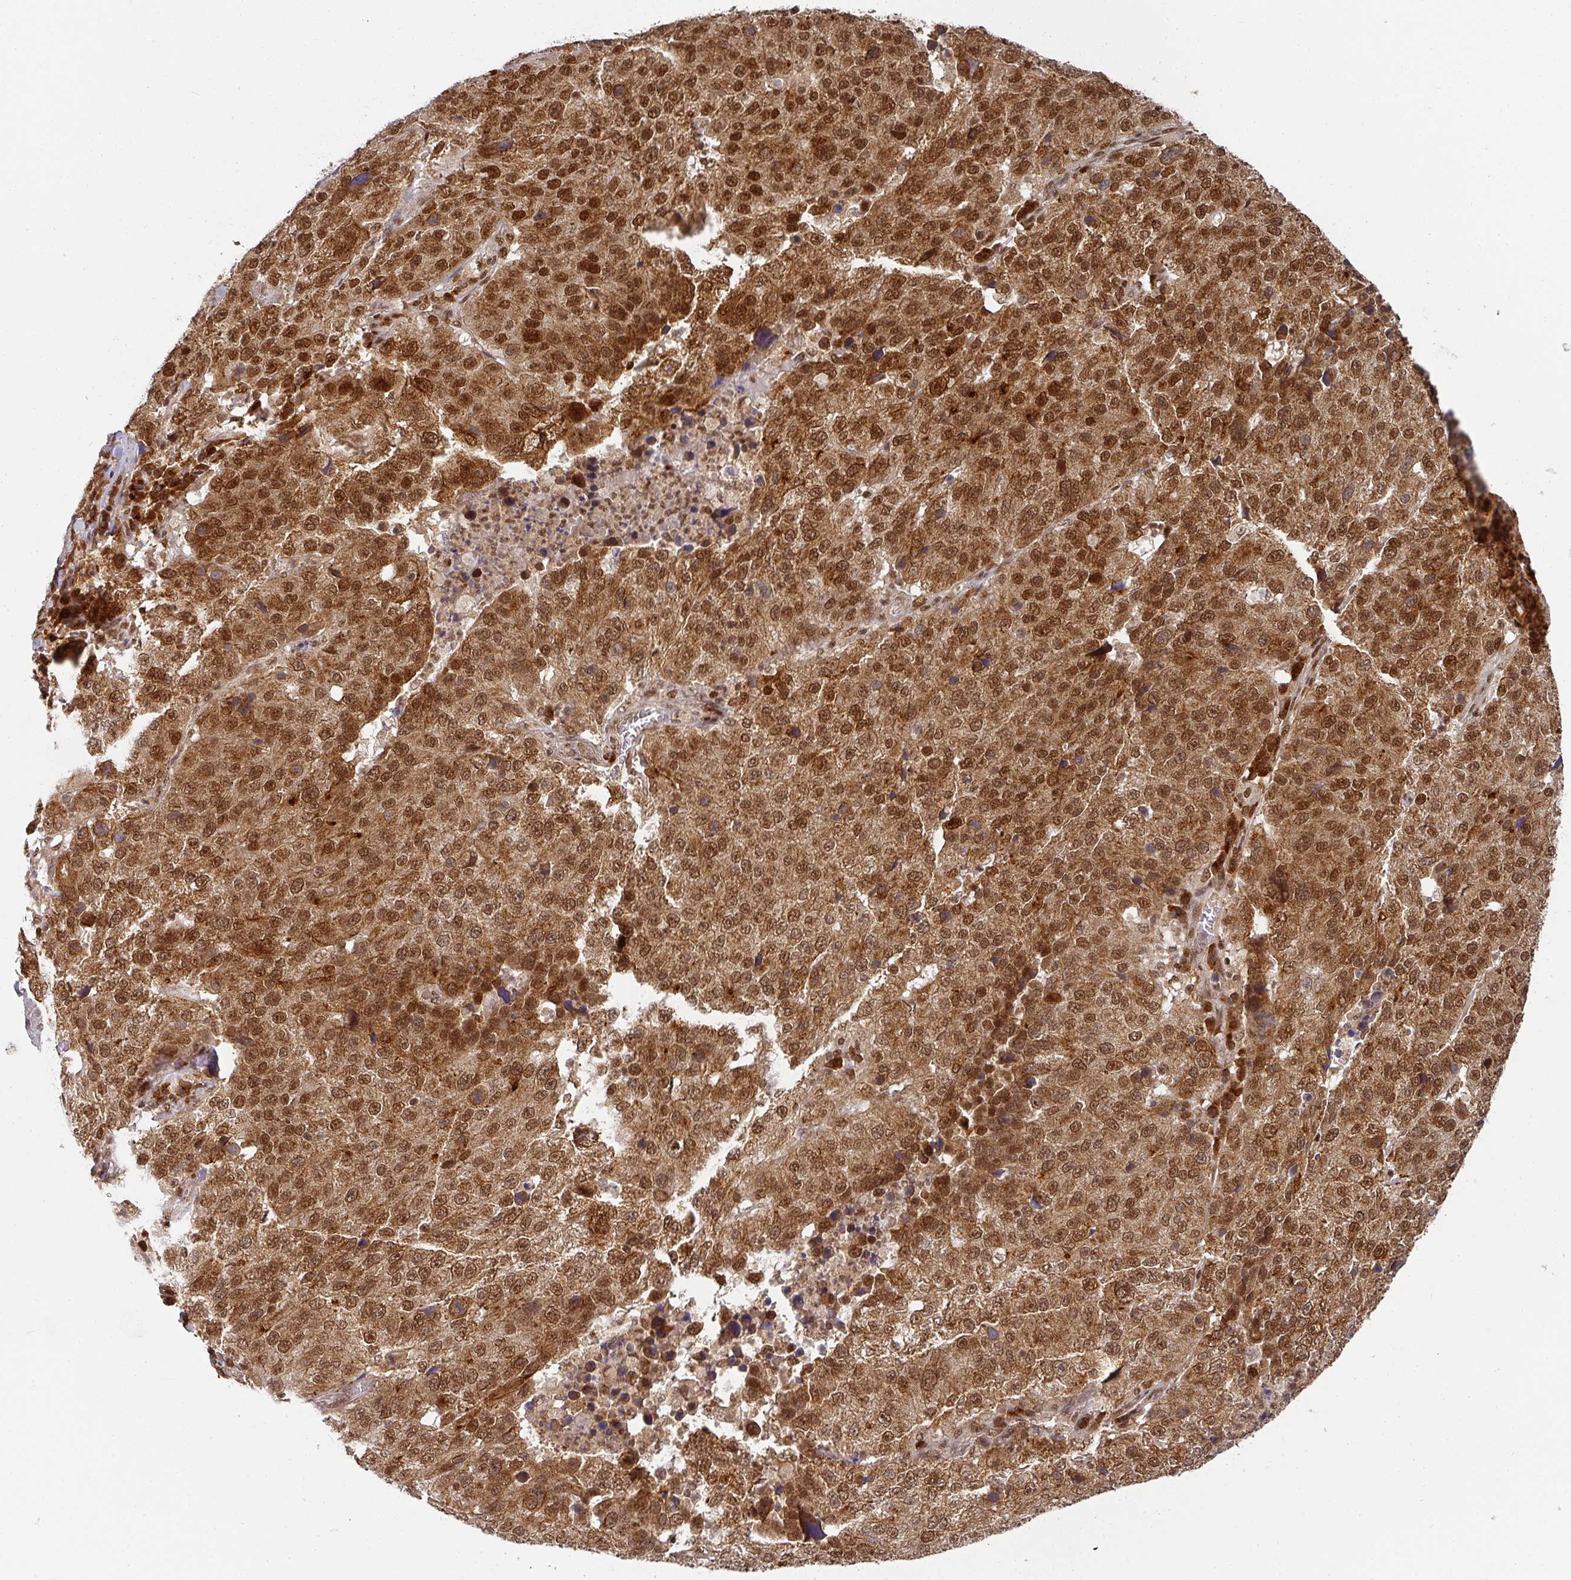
{"staining": {"intensity": "strong", "quantity": ">75%", "location": "cytoplasmic/membranous,nuclear"}, "tissue": "stomach cancer", "cell_type": "Tumor cells", "image_type": "cancer", "snomed": [{"axis": "morphology", "description": "Adenocarcinoma, NOS"}, {"axis": "topography", "description": "Stomach"}], "caption": "Protein staining shows strong cytoplasmic/membranous and nuclear expression in about >75% of tumor cells in stomach cancer (adenocarcinoma).", "gene": "DIDO1", "patient": {"sex": "male", "age": 71}}